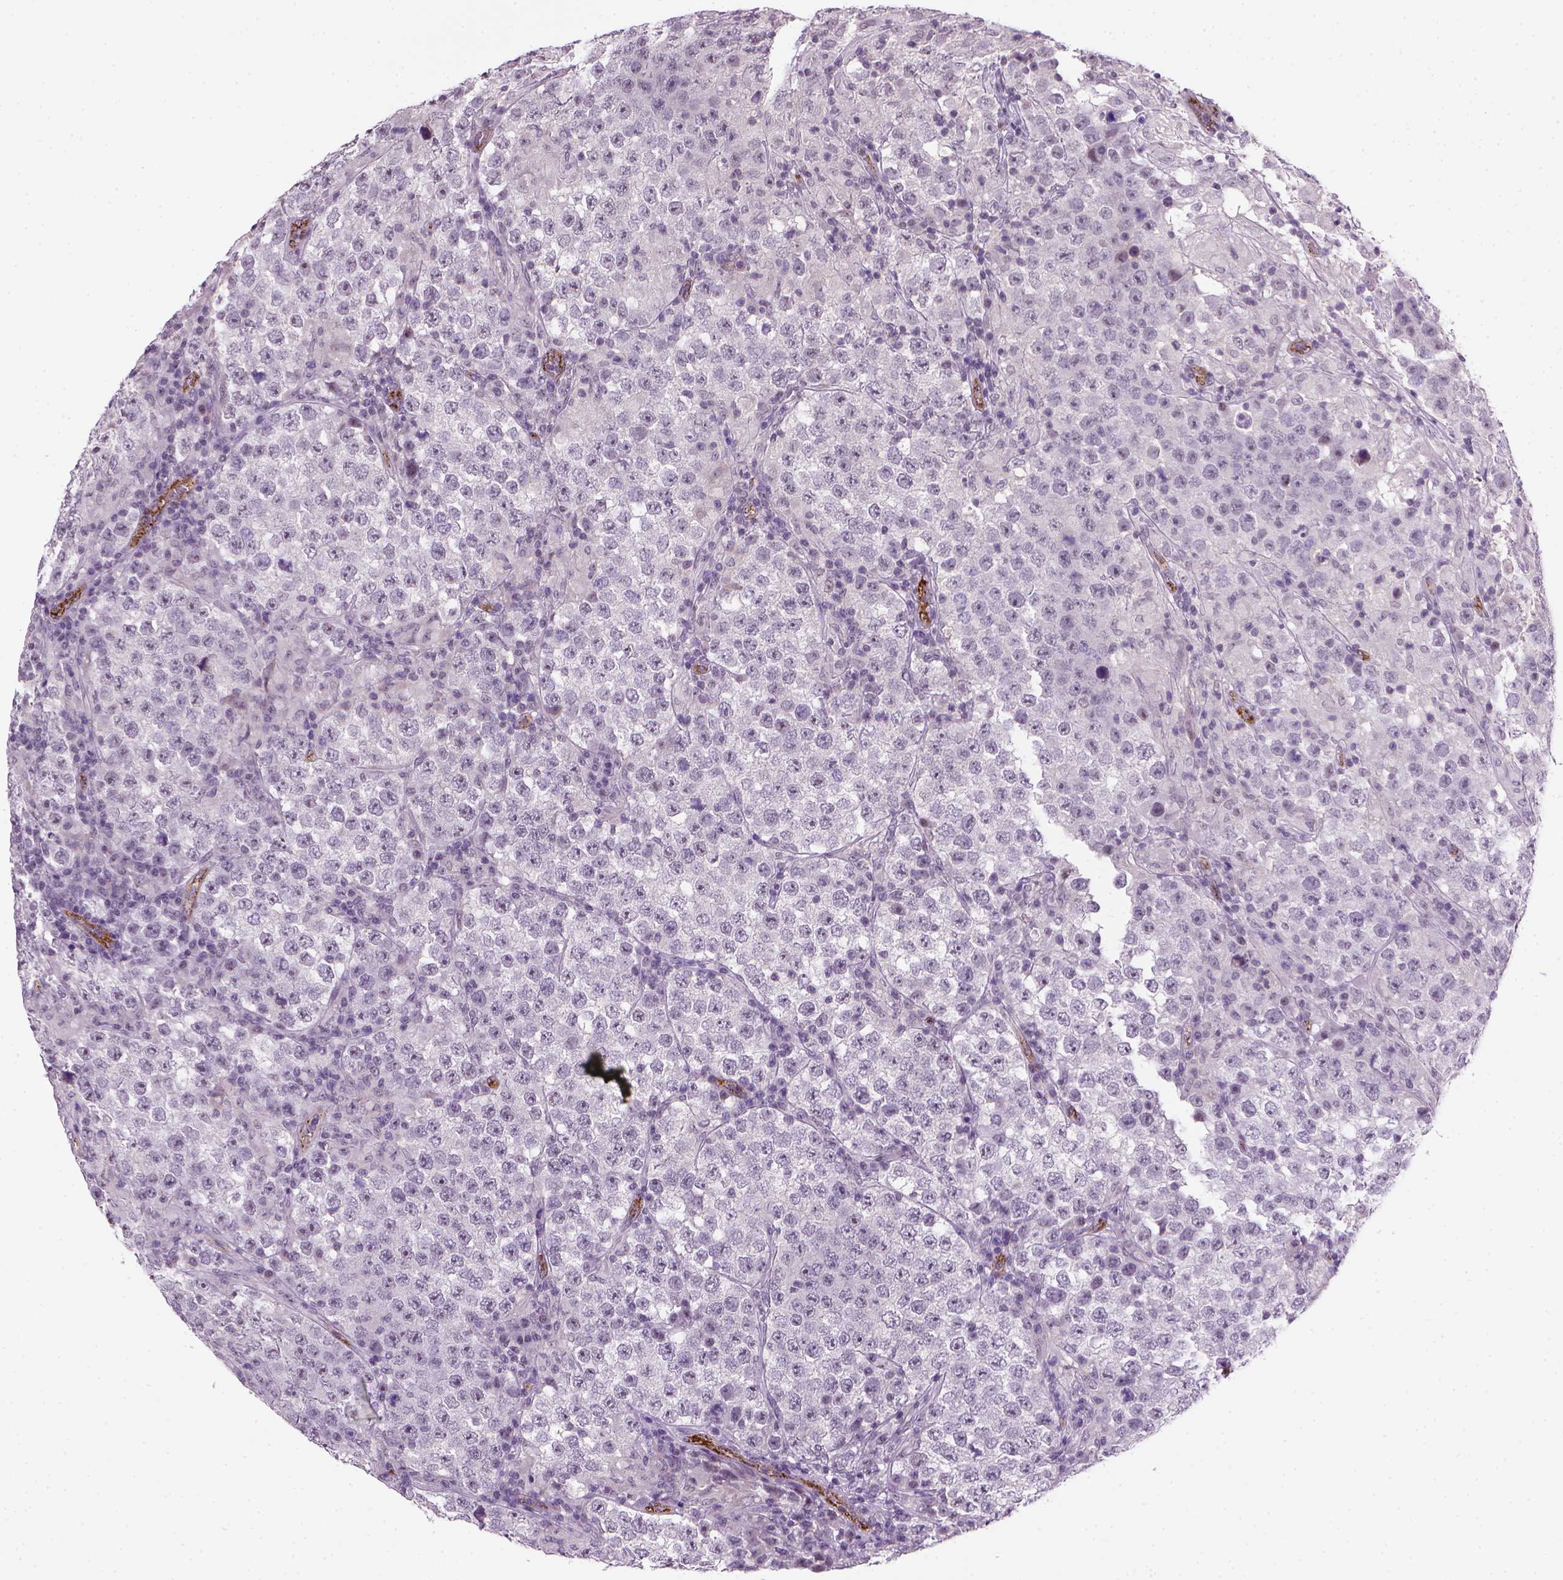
{"staining": {"intensity": "negative", "quantity": "none", "location": "none"}, "tissue": "testis cancer", "cell_type": "Tumor cells", "image_type": "cancer", "snomed": [{"axis": "morphology", "description": "Seminoma, NOS"}, {"axis": "morphology", "description": "Carcinoma, Embryonal, NOS"}, {"axis": "topography", "description": "Testis"}], "caption": "There is no significant staining in tumor cells of testis embryonal carcinoma.", "gene": "VWF", "patient": {"sex": "male", "age": 41}}